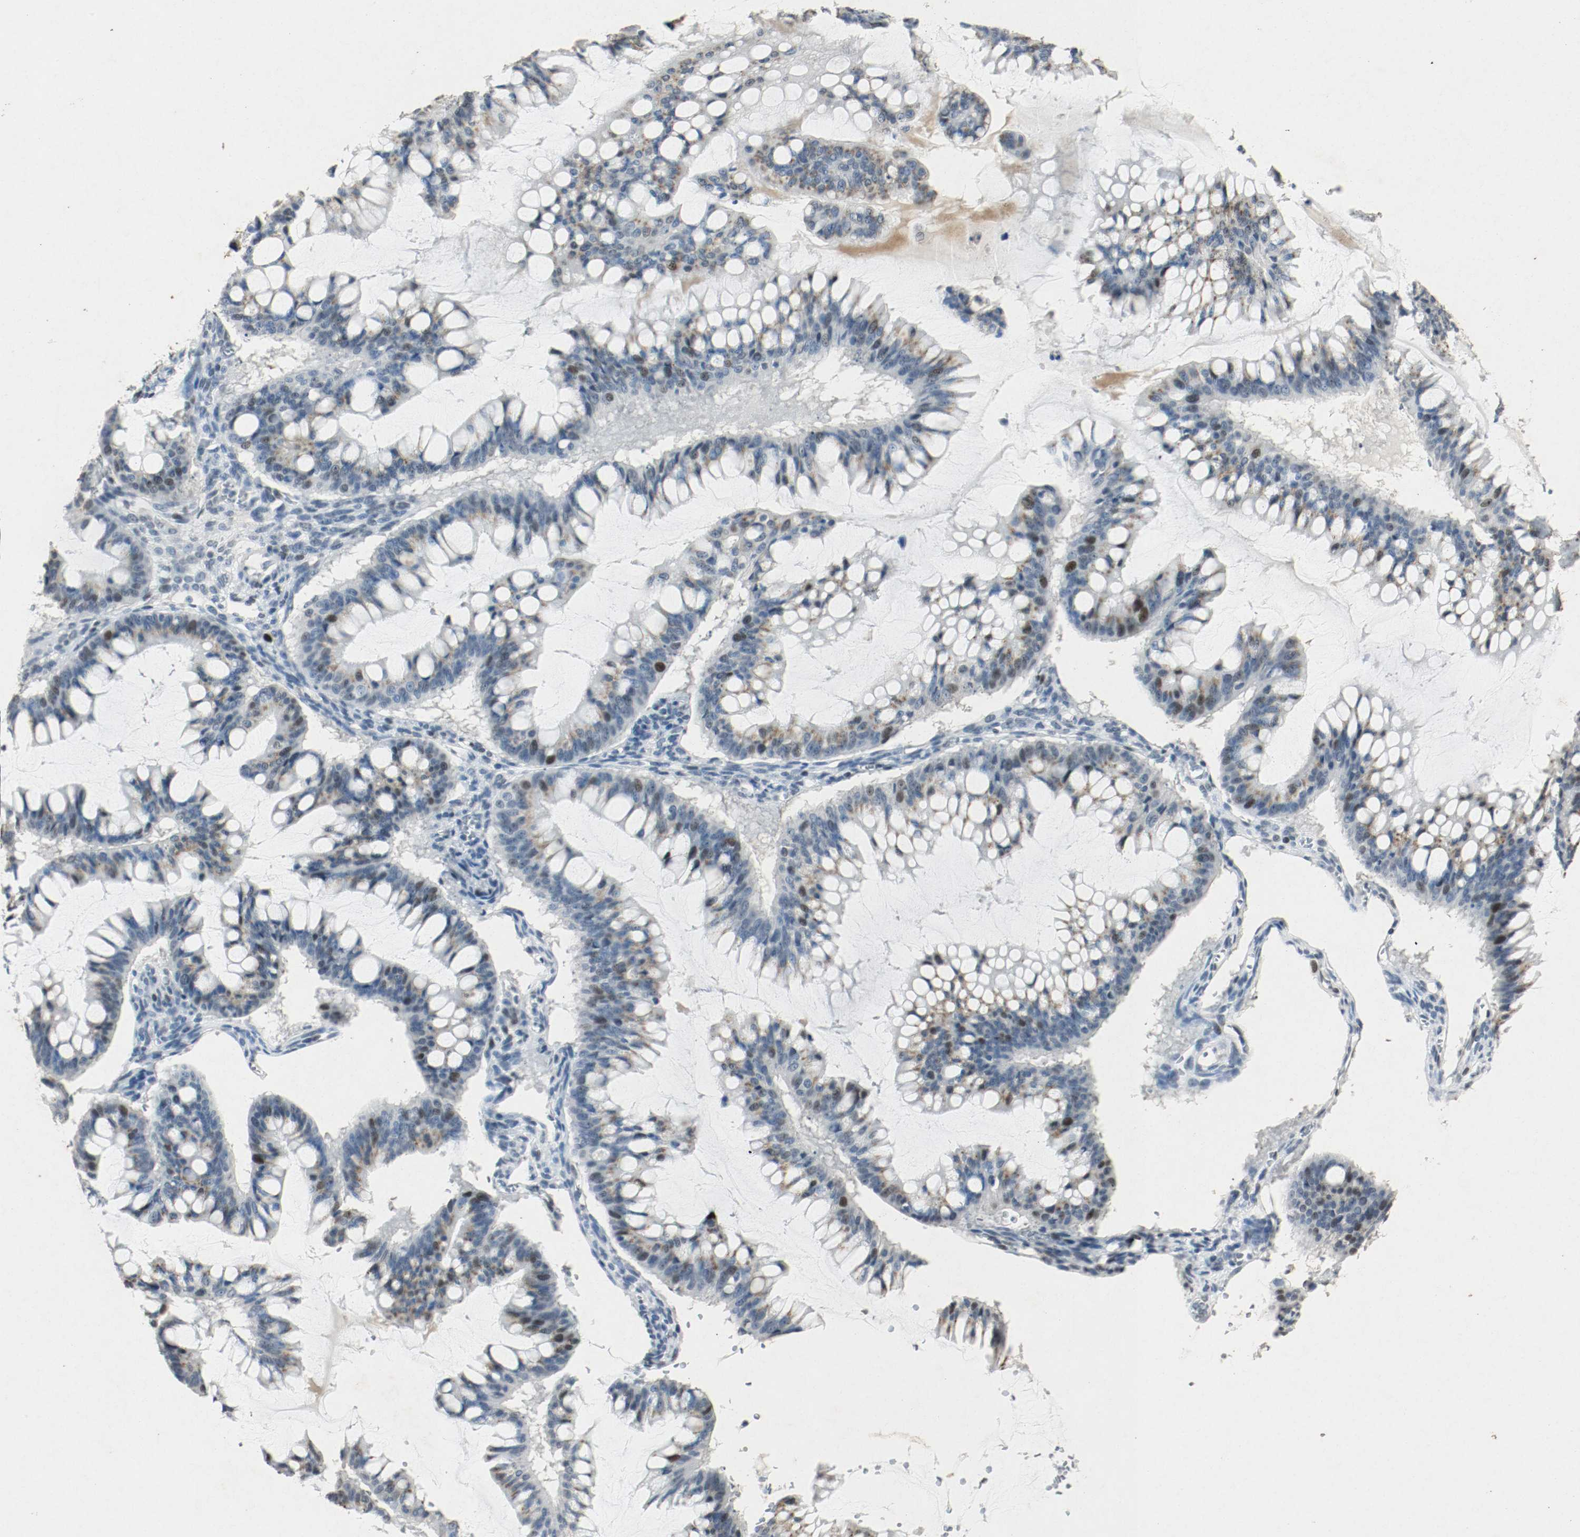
{"staining": {"intensity": "moderate", "quantity": "<25%", "location": "nuclear"}, "tissue": "ovarian cancer", "cell_type": "Tumor cells", "image_type": "cancer", "snomed": [{"axis": "morphology", "description": "Cystadenocarcinoma, mucinous, NOS"}, {"axis": "topography", "description": "Ovary"}], "caption": "A micrograph of ovarian mucinous cystadenocarcinoma stained for a protein demonstrates moderate nuclear brown staining in tumor cells. Nuclei are stained in blue.", "gene": "DNMT1", "patient": {"sex": "female", "age": 73}}